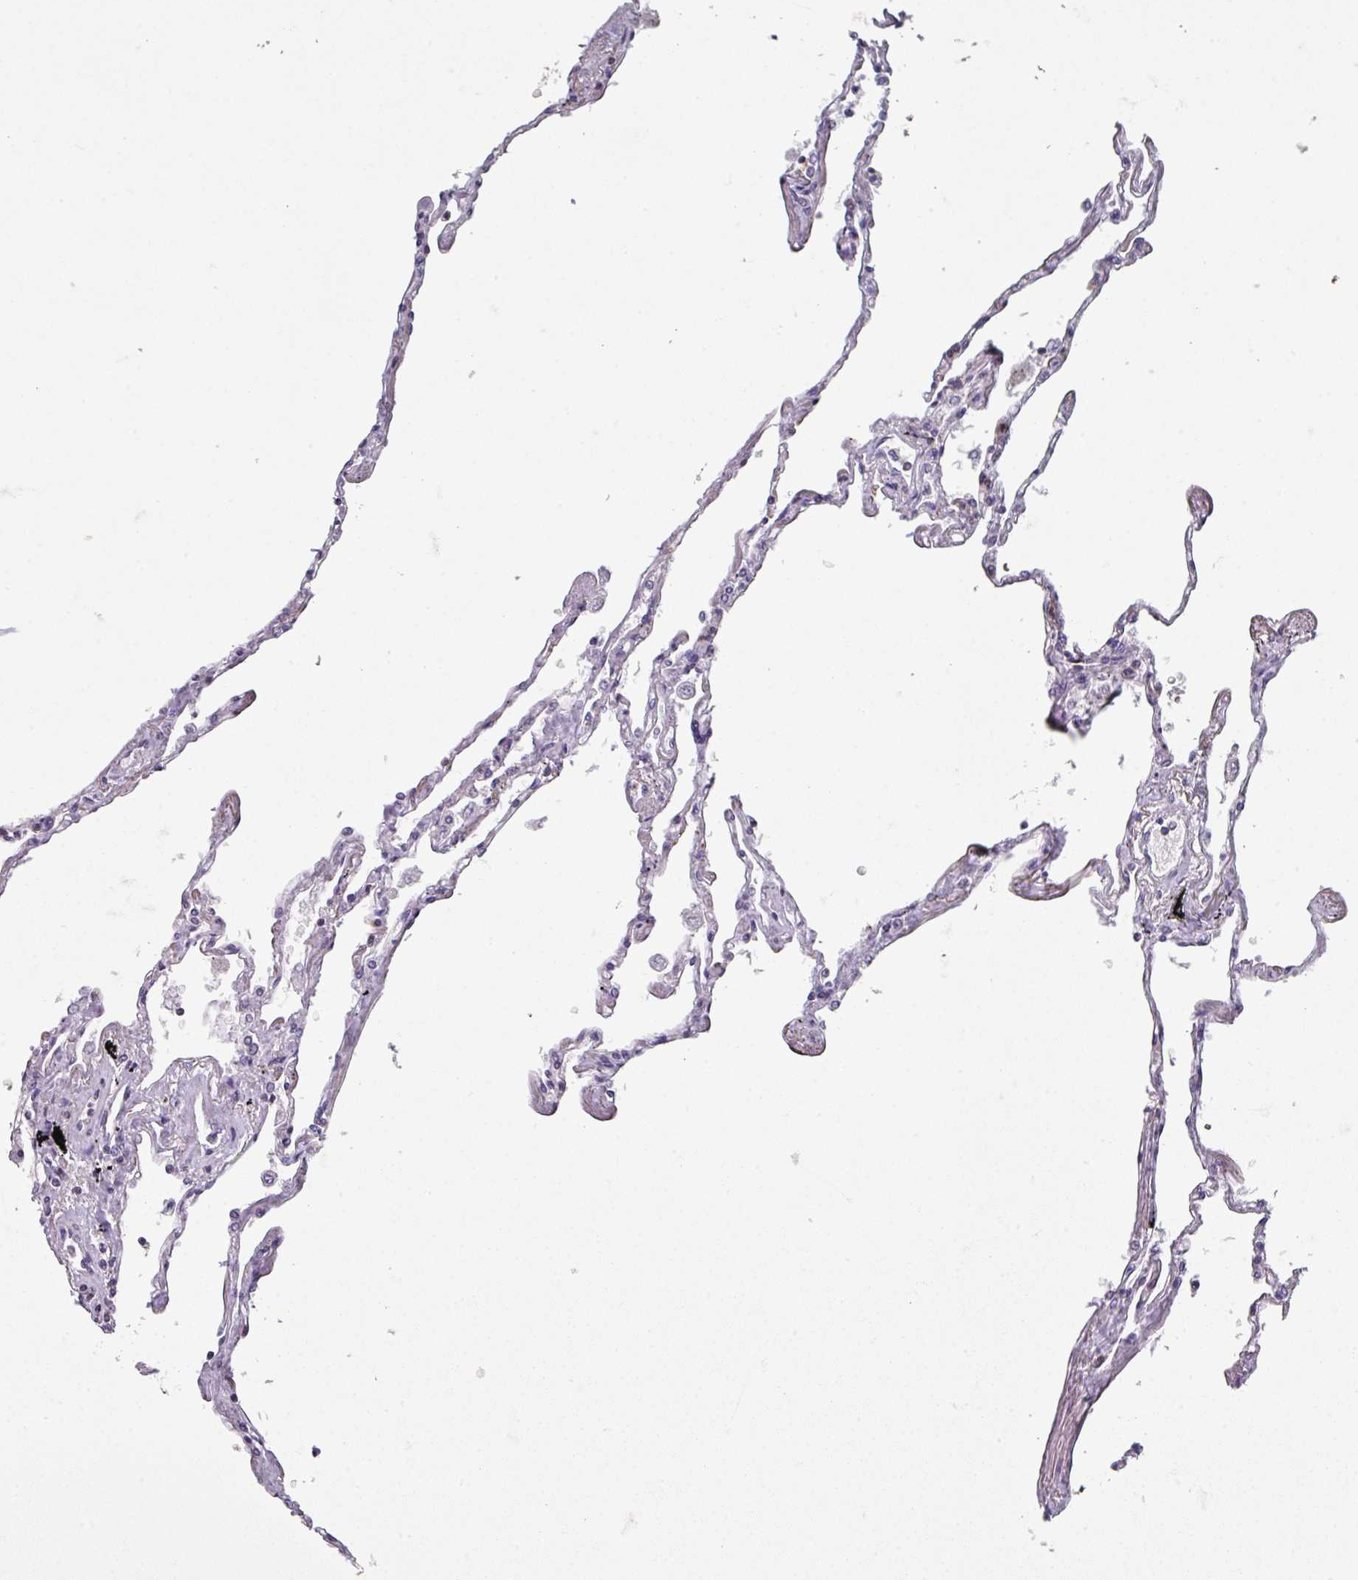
{"staining": {"intensity": "negative", "quantity": "none", "location": "none"}, "tissue": "lung", "cell_type": "Alveolar cells", "image_type": "normal", "snomed": [{"axis": "morphology", "description": "Normal tissue, NOS"}, {"axis": "topography", "description": "Lung"}], "caption": "A micrograph of lung stained for a protein demonstrates no brown staining in alveolar cells. (DAB (3,3'-diaminobenzidine) IHC with hematoxylin counter stain).", "gene": "NEDD9", "patient": {"sex": "female", "age": 67}}